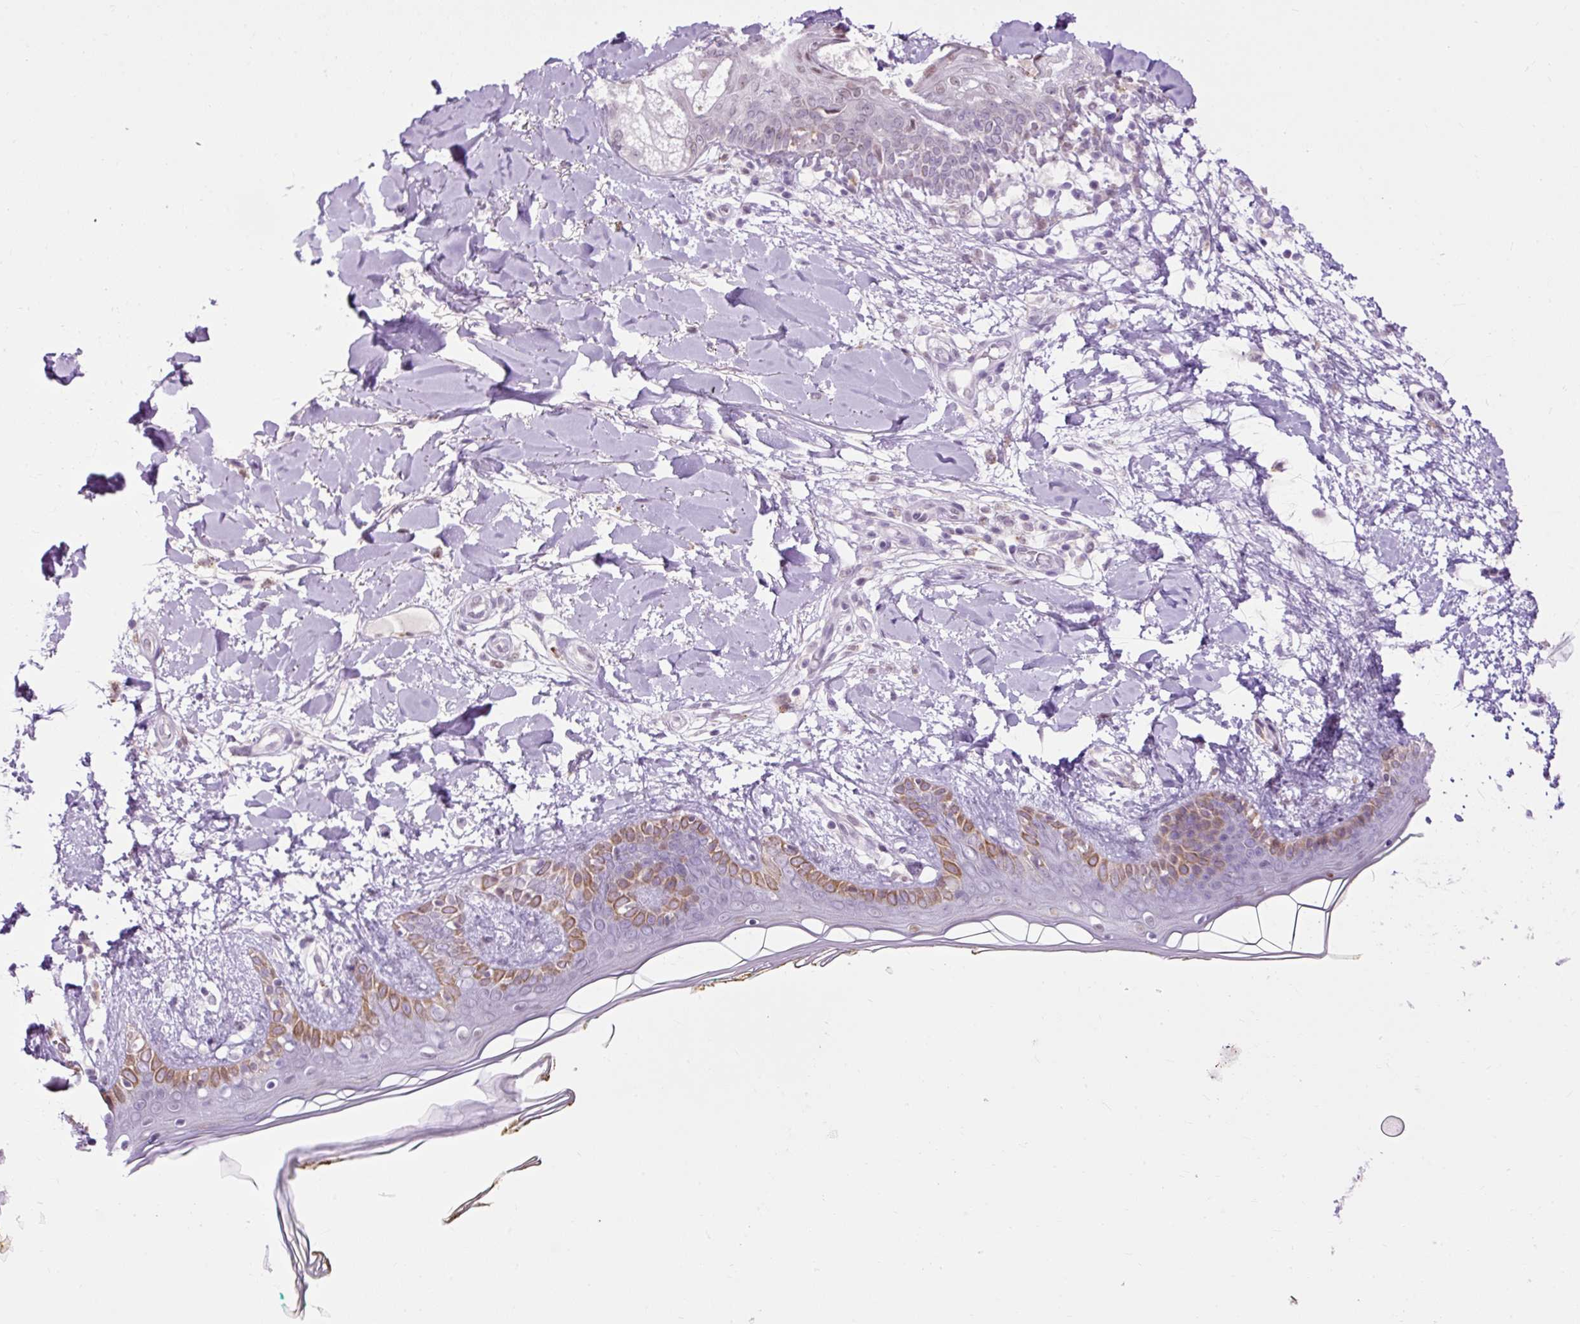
{"staining": {"intensity": "negative", "quantity": "none", "location": "none"}, "tissue": "skin", "cell_type": "Fibroblasts", "image_type": "normal", "snomed": [{"axis": "morphology", "description": "Normal tissue, NOS"}, {"axis": "topography", "description": "Skin"}], "caption": "Immunohistochemistry (IHC) histopathology image of benign skin stained for a protein (brown), which displays no positivity in fibroblasts.", "gene": "LY86", "patient": {"sex": "female", "age": 34}}